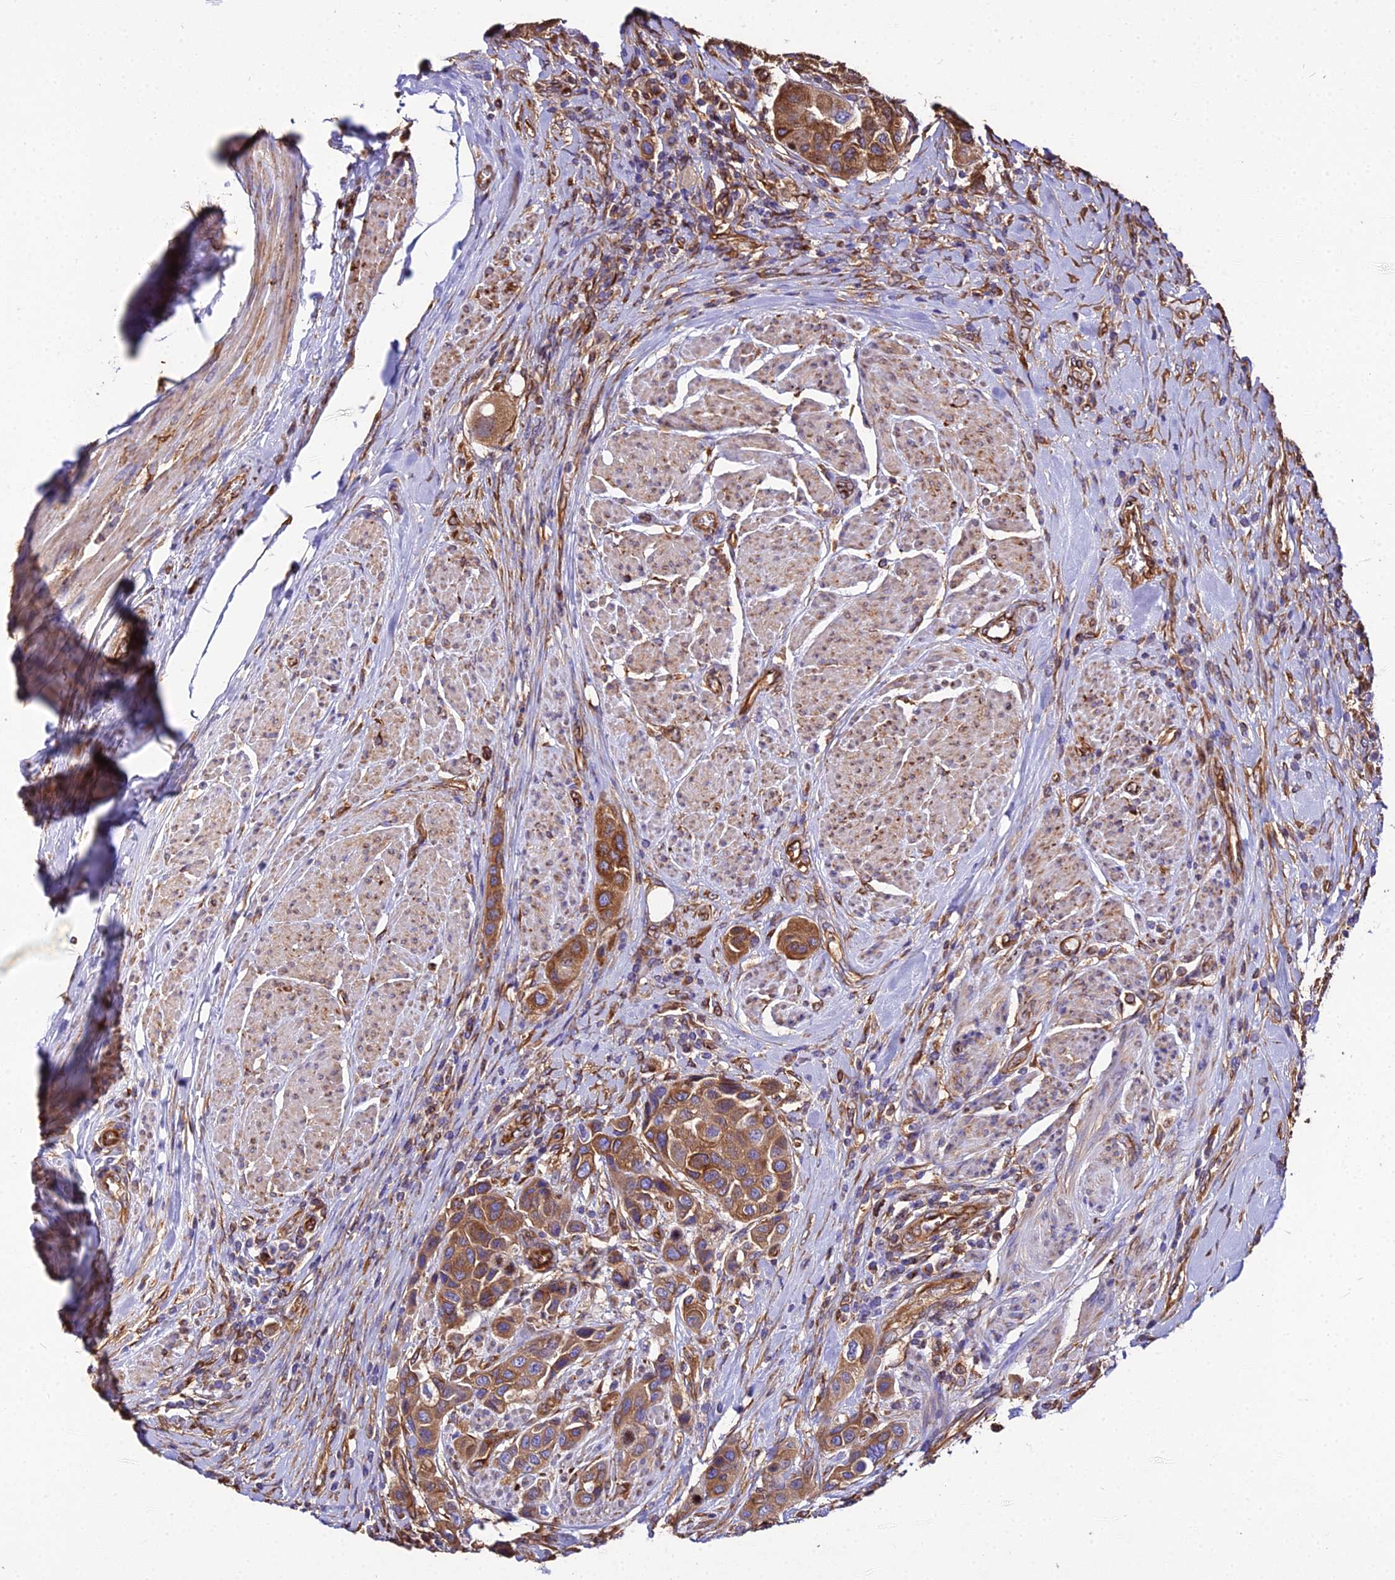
{"staining": {"intensity": "moderate", "quantity": ">75%", "location": "cytoplasmic/membranous"}, "tissue": "urothelial cancer", "cell_type": "Tumor cells", "image_type": "cancer", "snomed": [{"axis": "morphology", "description": "Urothelial carcinoma, High grade"}, {"axis": "topography", "description": "Urinary bladder"}], "caption": "Immunohistochemical staining of urothelial cancer exhibits moderate cytoplasmic/membranous protein staining in approximately >75% of tumor cells.", "gene": "TUBA3D", "patient": {"sex": "male", "age": 50}}